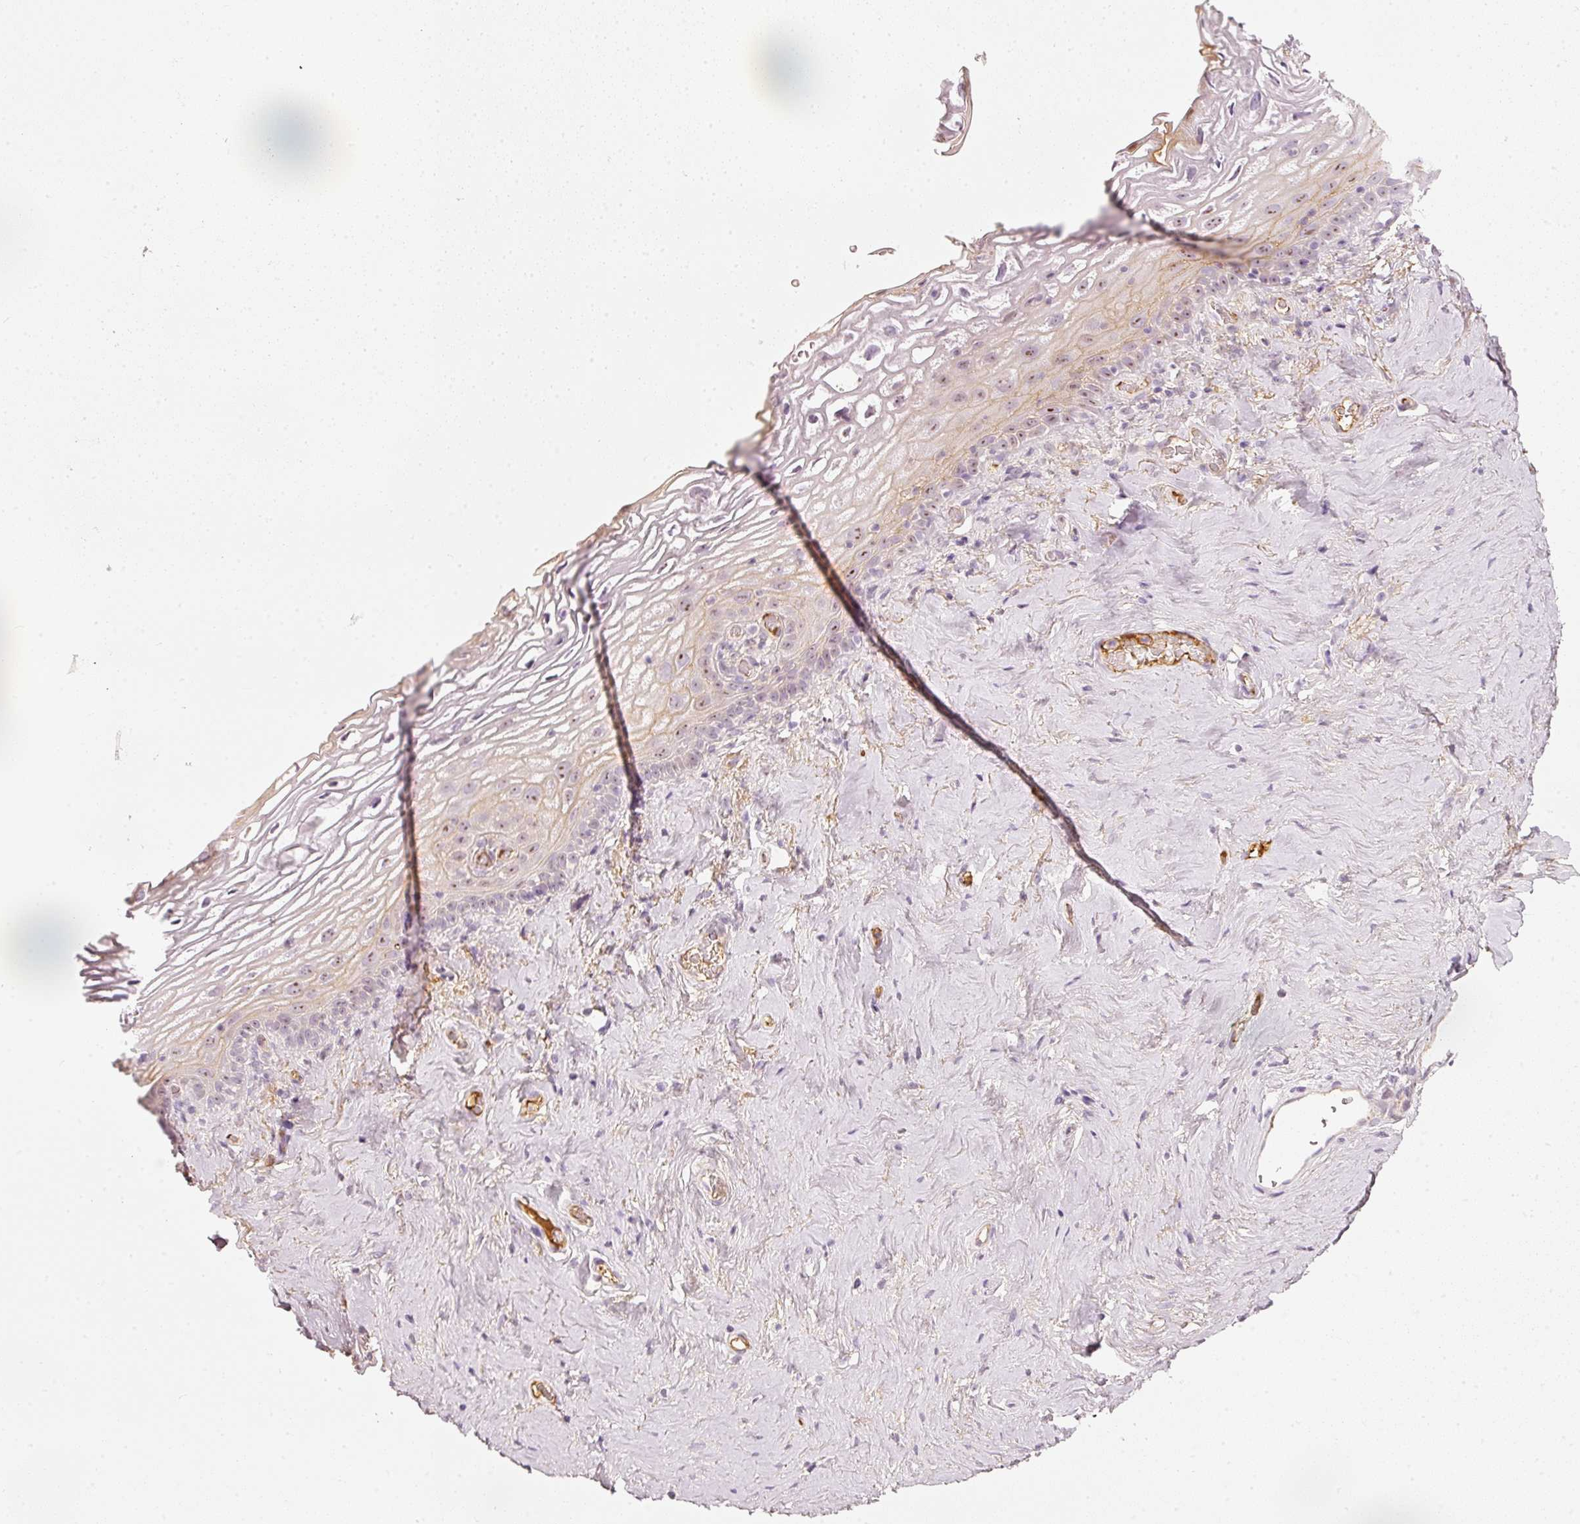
{"staining": {"intensity": "moderate", "quantity": "<25%", "location": "cytoplasmic/membranous,nuclear"}, "tissue": "vagina", "cell_type": "Squamous epithelial cells", "image_type": "normal", "snomed": [{"axis": "morphology", "description": "Normal tissue, NOS"}, {"axis": "morphology", "description": "Adenocarcinoma, NOS"}, {"axis": "topography", "description": "Rectum"}, {"axis": "topography", "description": "Vagina"}, {"axis": "topography", "description": "Peripheral nerve tissue"}], "caption": "Protein expression analysis of benign vagina demonstrates moderate cytoplasmic/membranous,nuclear staining in approximately <25% of squamous epithelial cells. Using DAB (brown) and hematoxylin (blue) stains, captured at high magnification using brightfield microscopy.", "gene": "VCAM1", "patient": {"sex": "female", "age": 71}}